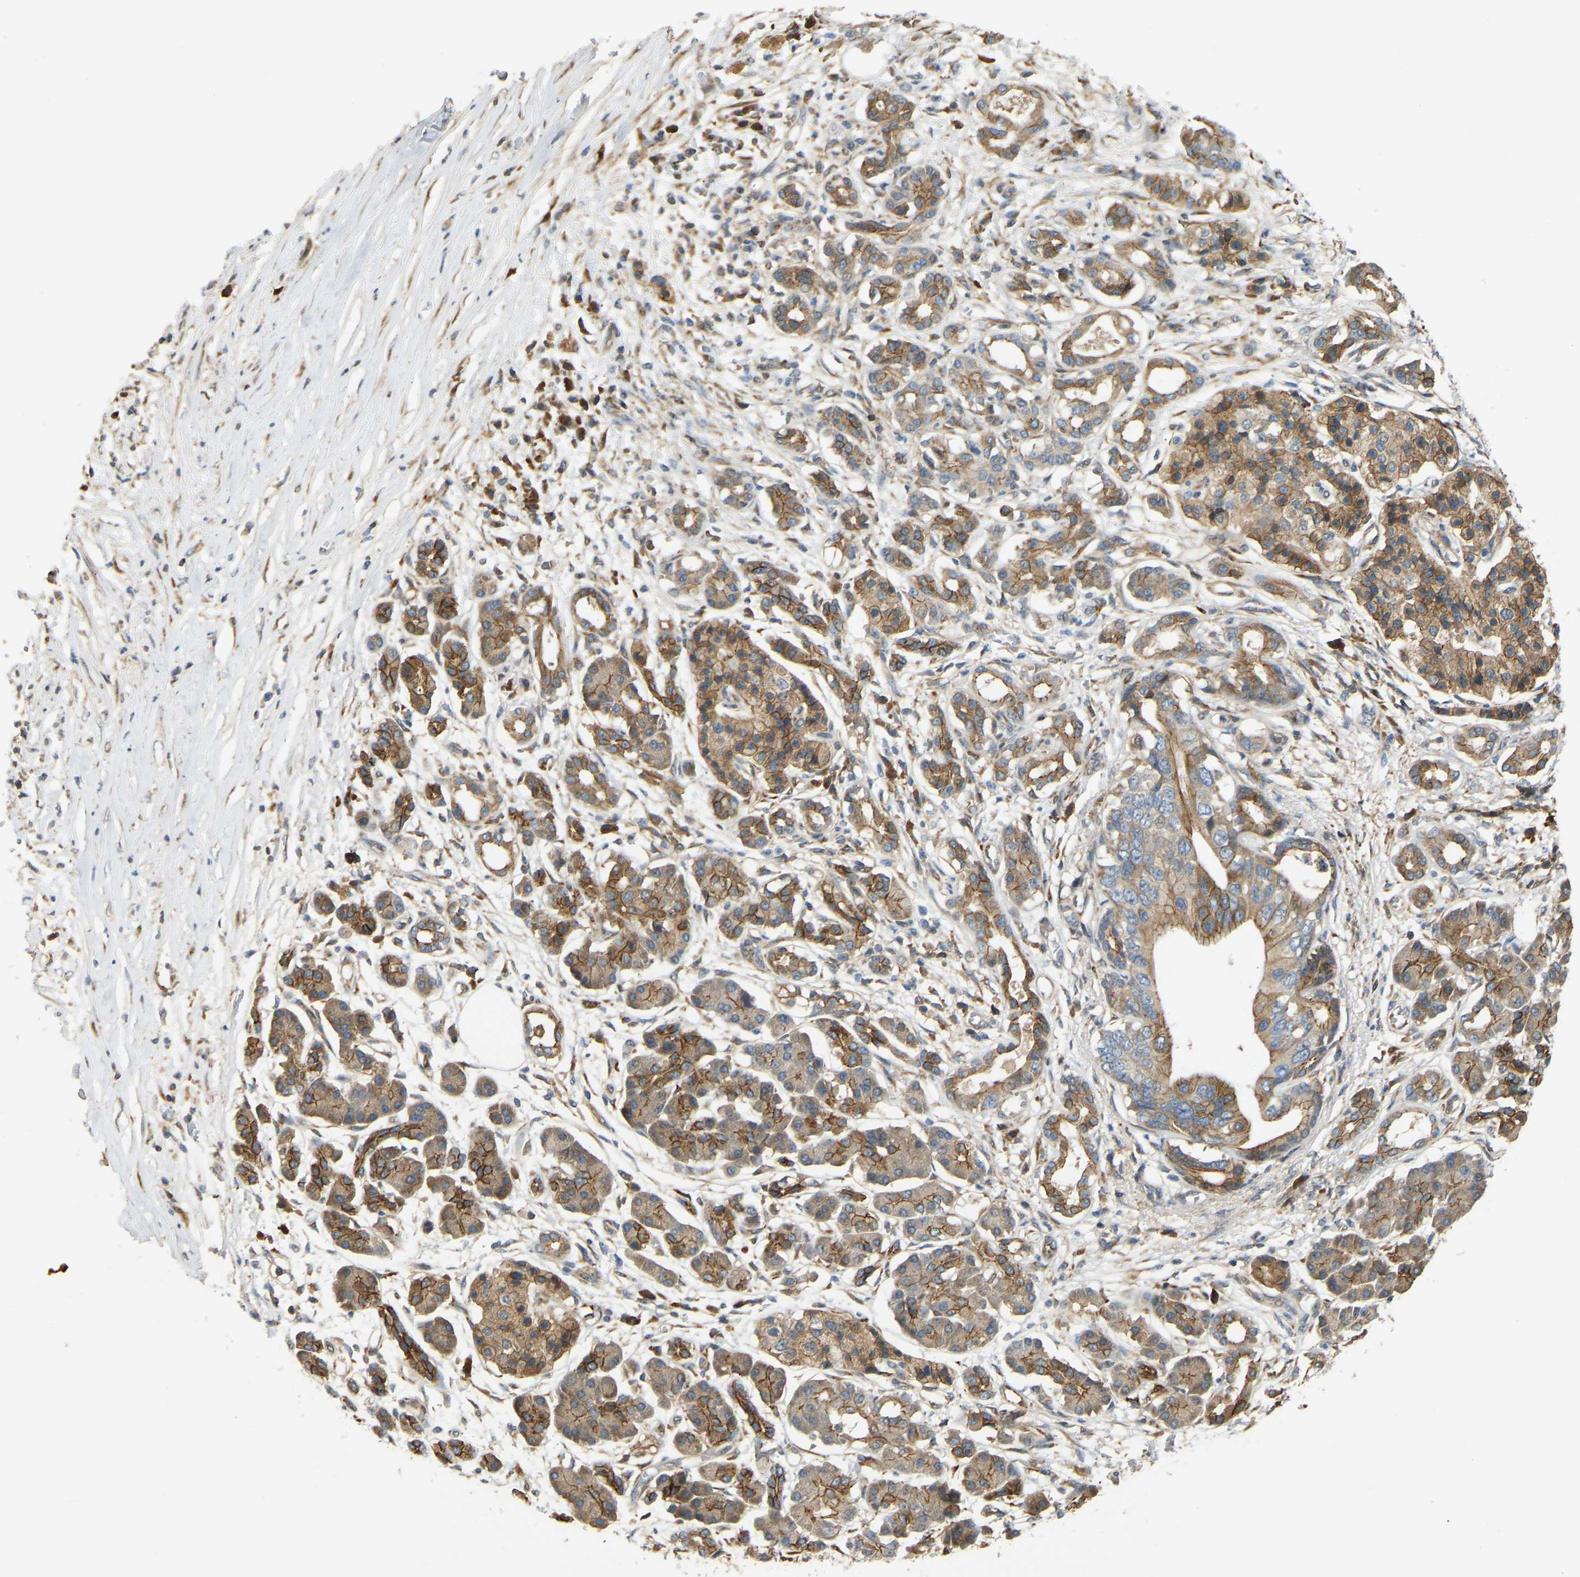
{"staining": {"intensity": "moderate", "quantity": ">75%", "location": "cytoplasmic/membranous"}, "tissue": "pancreatic cancer", "cell_type": "Tumor cells", "image_type": "cancer", "snomed": [{"axis": "morphology", "description": "Adenocarcinoma, NOS"}, {"axis": "topography", "description": "Pancreas"}], "caption": "Immunohistochemistry (IHC) (DAB) staining of pancreatic cancer (adenocarcinoma) exhibits moderate cytoplasmic/membranous protein positivity in approximately >75% of tumor cells.", "gene": "PTCD1", "patient": {"sex": "male", "age": 77}}